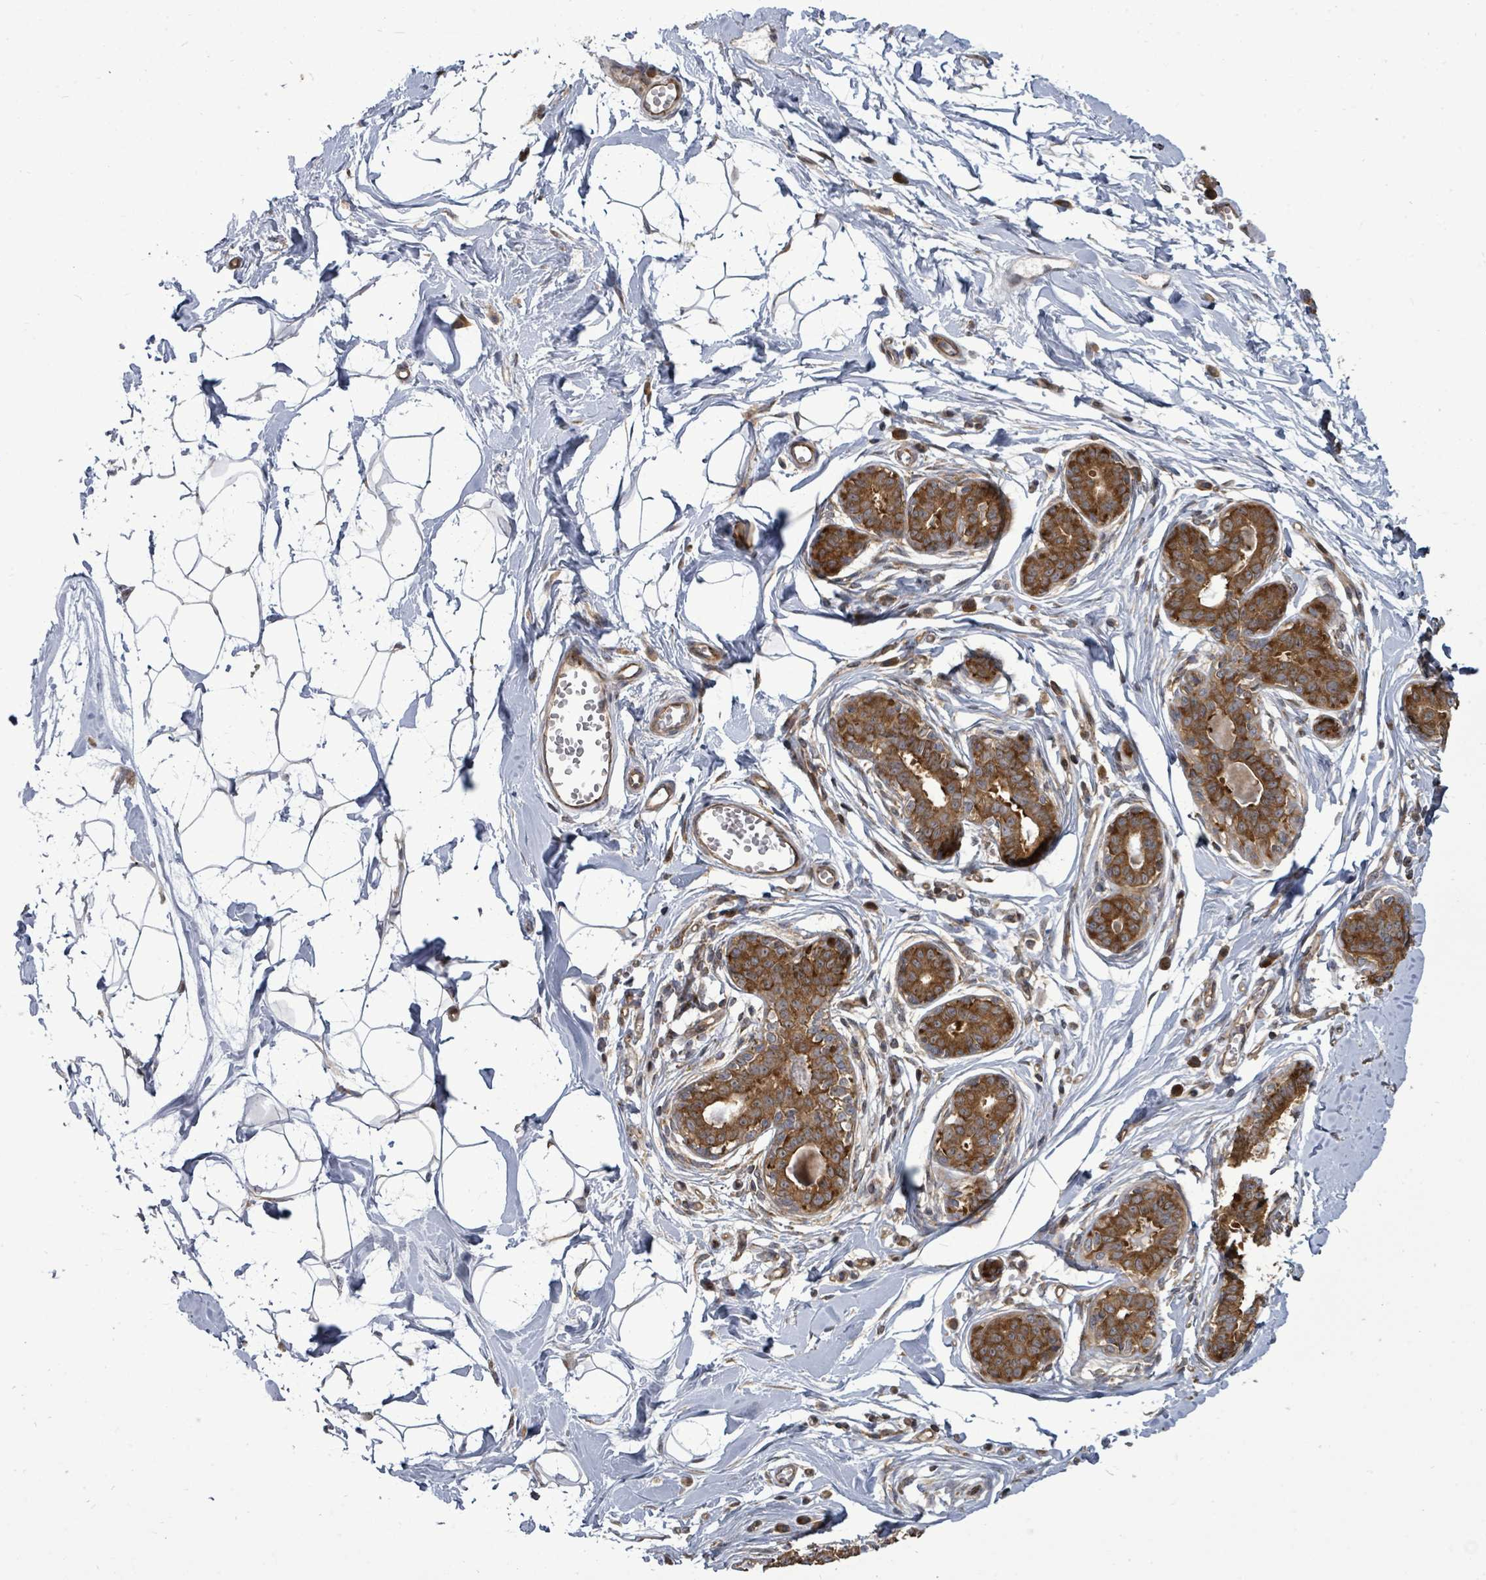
{"staining": {"intensity": "negative", "quantity": "none", "location": "none"}, "tissue": "breast", "cell_type": "Adipocytes", "image_type": "normal", "snomed": [{"axis": "morphology", "description": "Normal tissue, NOS"}, {"axis": "topography", "description": "Breast"}], "caption": "Immunohistochemistry photomicrograph of benign breast: breast stained with DAB demonstrates no significant protein expression in adipocytes. (DAB immunohistochemistry (IHC), high magnification).", "gene": "EIF3CL", "patient": {"sex": "female", "age": 45}}